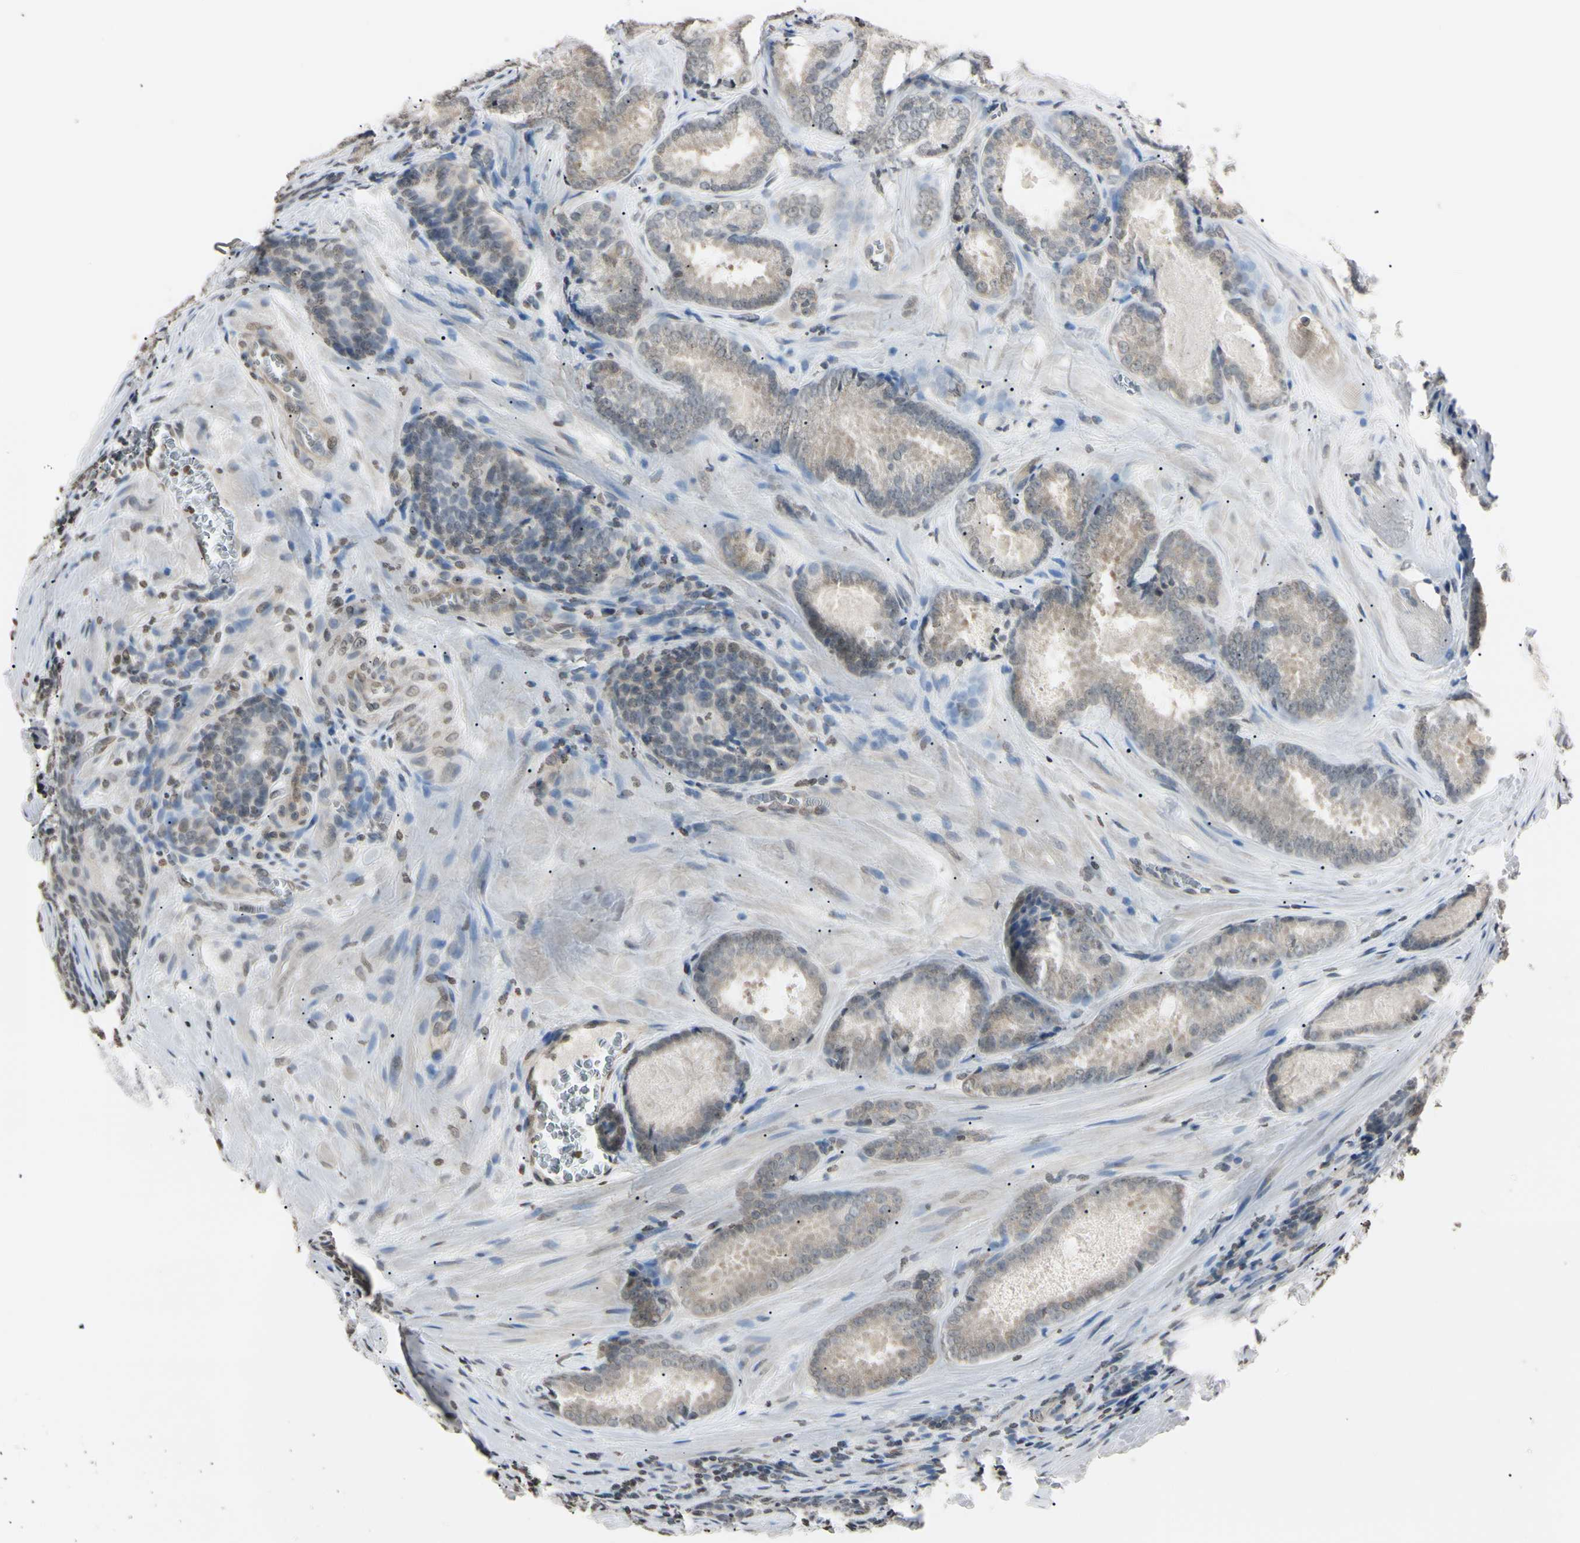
{"staining": {"intensity": "weak", "quantity": "<25%", "location": "nuclear"}, "tissue": "prostate cancer", "cell_type": "Tumor cells", "image_type": "cancer", "snomed": [{"axis": "morphology", "description": "Adenocarcinoma, Low grade"}, {"axis": "topography", "description": "Prostate"}], "caption": "Immunohistochemistry of human prostate low-grade adenocarcinoma exhibits no expression in tumor cells.", "gene": "CDC45", "patient": {"sex": "male", "age": 64}}